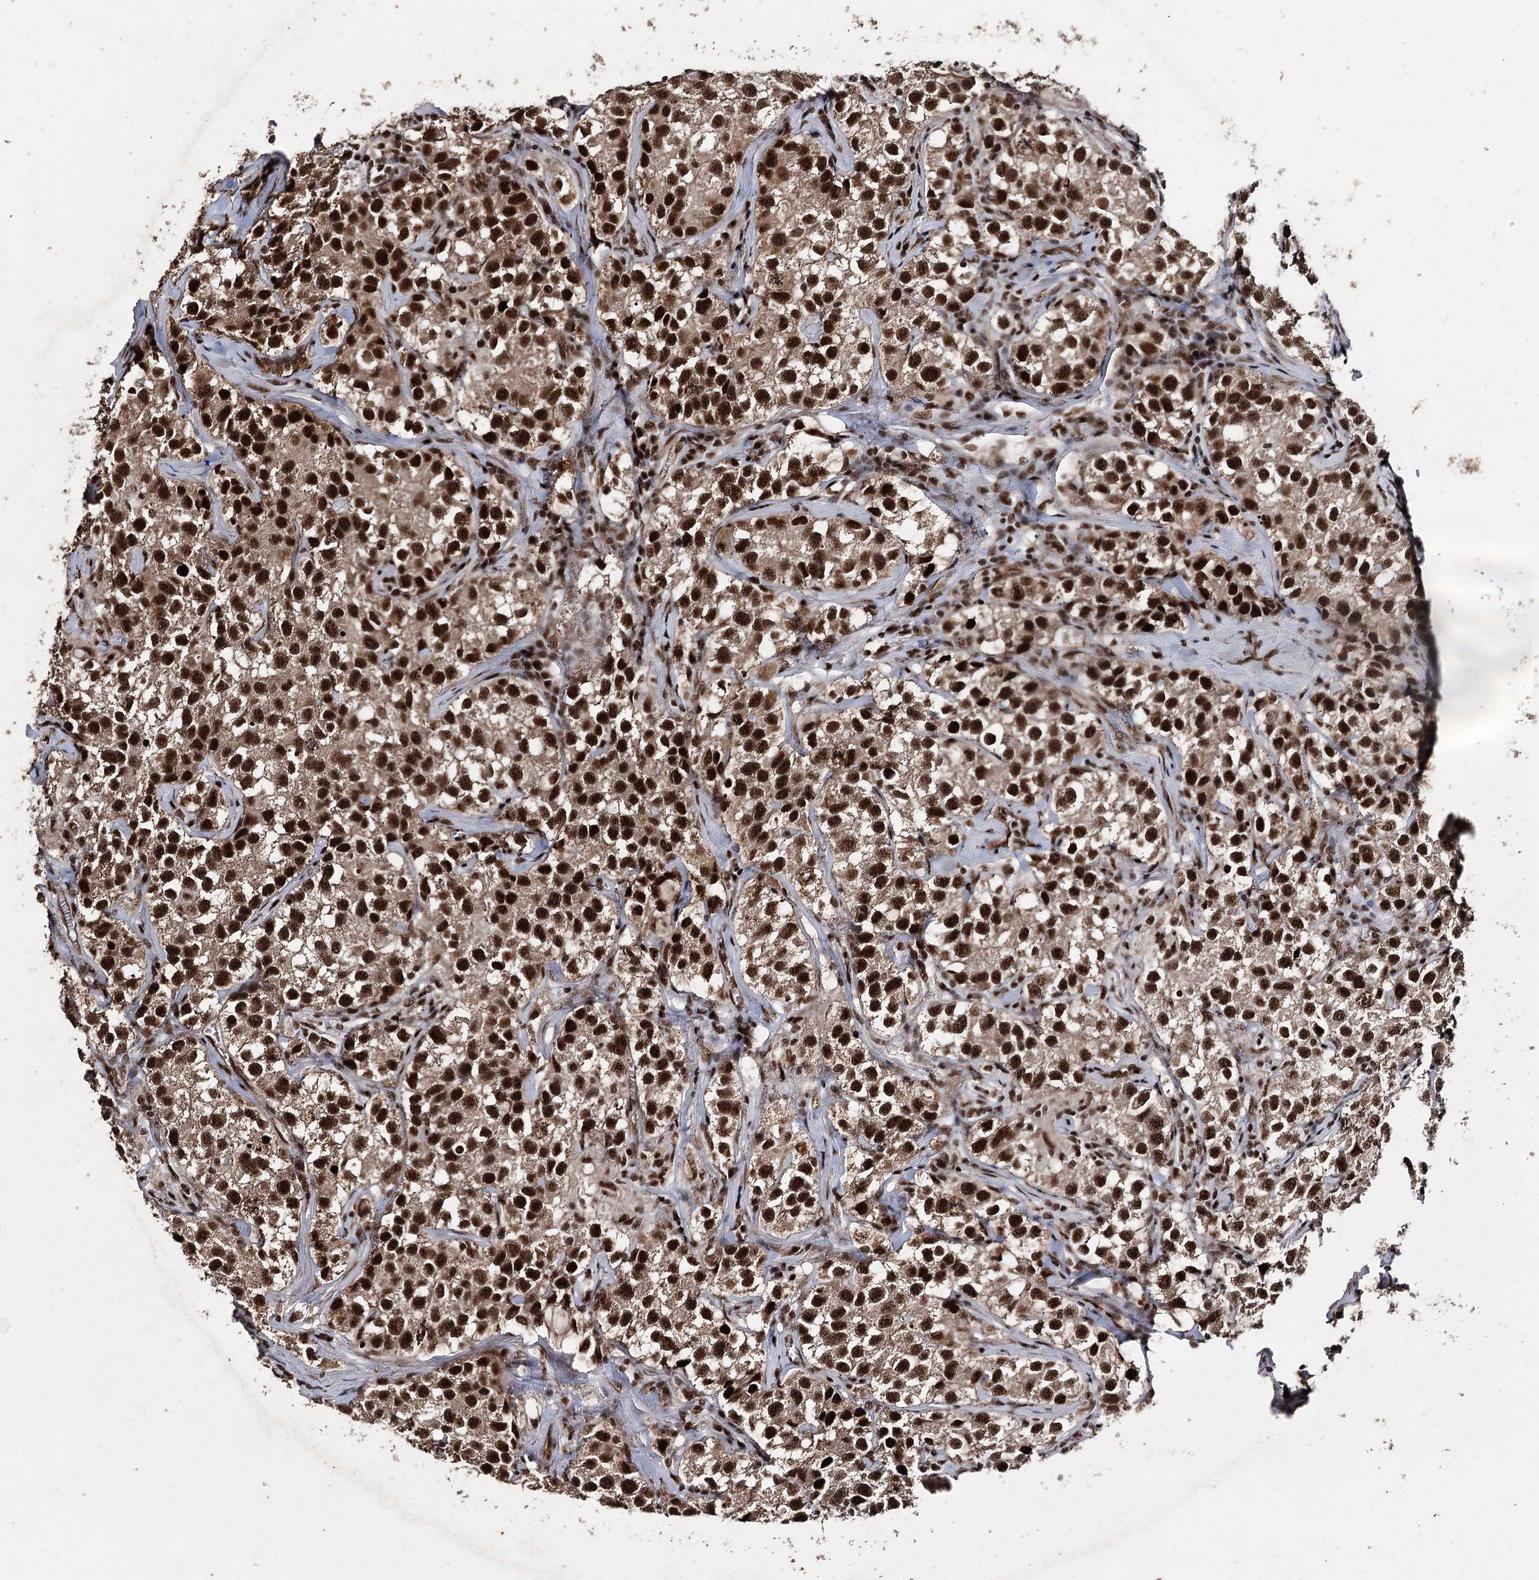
{"staining": {"intensity": "strong", "quantity": ">75%", "location": "nuclear"}, "tissue": "testis cancer", "cell_type": "Tumor cells", "image_type": "cancer", "snomed": [{"axis": "morphology", "description": "Seminoma, NOS"}, {"axis": "morphology", "description": "Carcinoma, Embryonal, NOS"}, {"axis": "topography", "description": "Testis"}], "caption": "This photomicrograph demonstrates testis cancer (seminoma) stained with immunohistochemistry to label a protein in brown. The nuclear of tumor cells show strong positivity for the protein. Nuclei are counter-stained blue.", "gene": "U2SURP", "patient": {"sex": "male", "age": 43}}